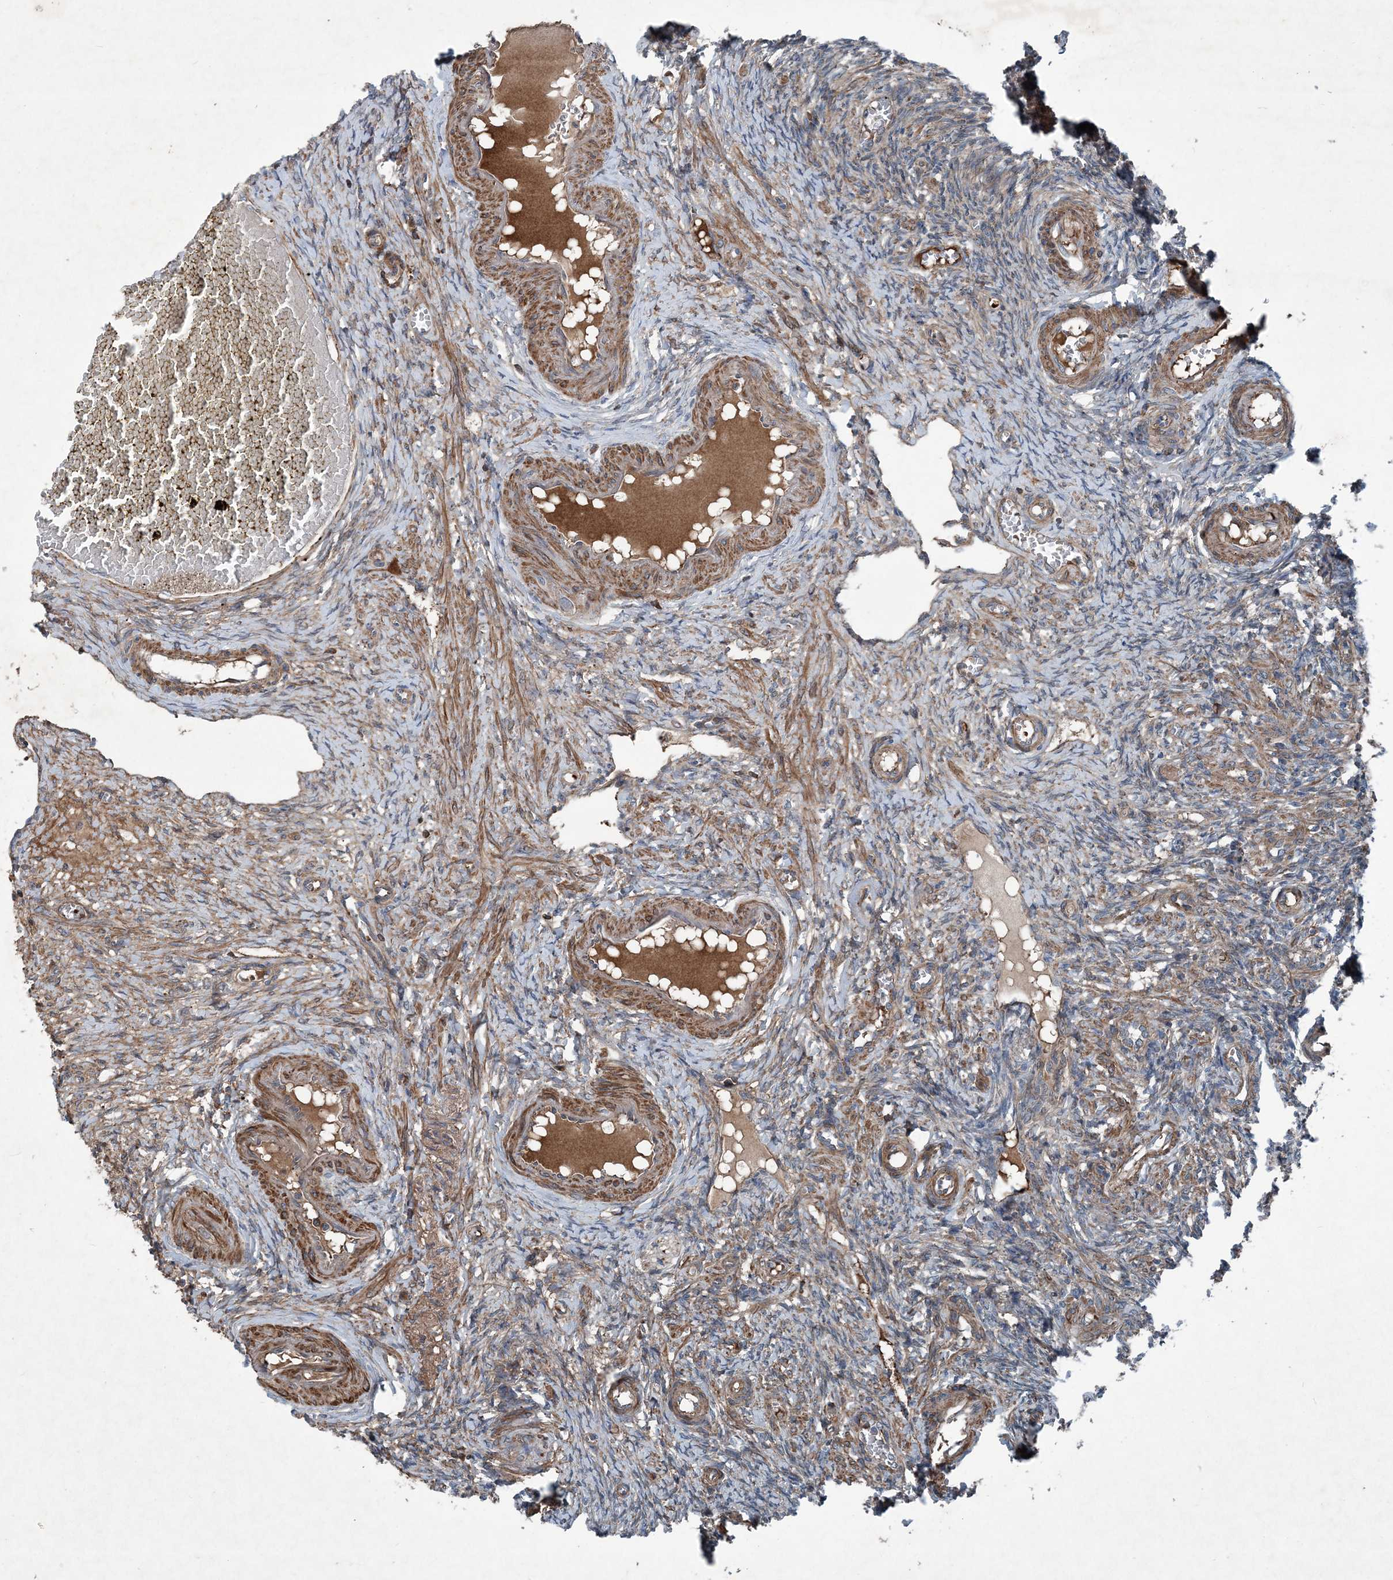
{"staining": {"intensity": "moderate", "quantity": "25%-75%", "location": "cytoplasmic/membranous"}, "tissue": "ovary", "cell_type": "Ovarian stroma cells", "image_type": "normal", "snomed": [{"axis": "morphology", "description": "Normal tissue, NOS"}, {"axis": "topography", "description": "Ovary"}], "caption": "A histopathology image of human ovary stained for a protein displays moderate cytoplasmic/membranous brown staining in ovarian stroma cells.", "gene": "NDUFA2", "patient": {"sex": "female", "age": 27}}